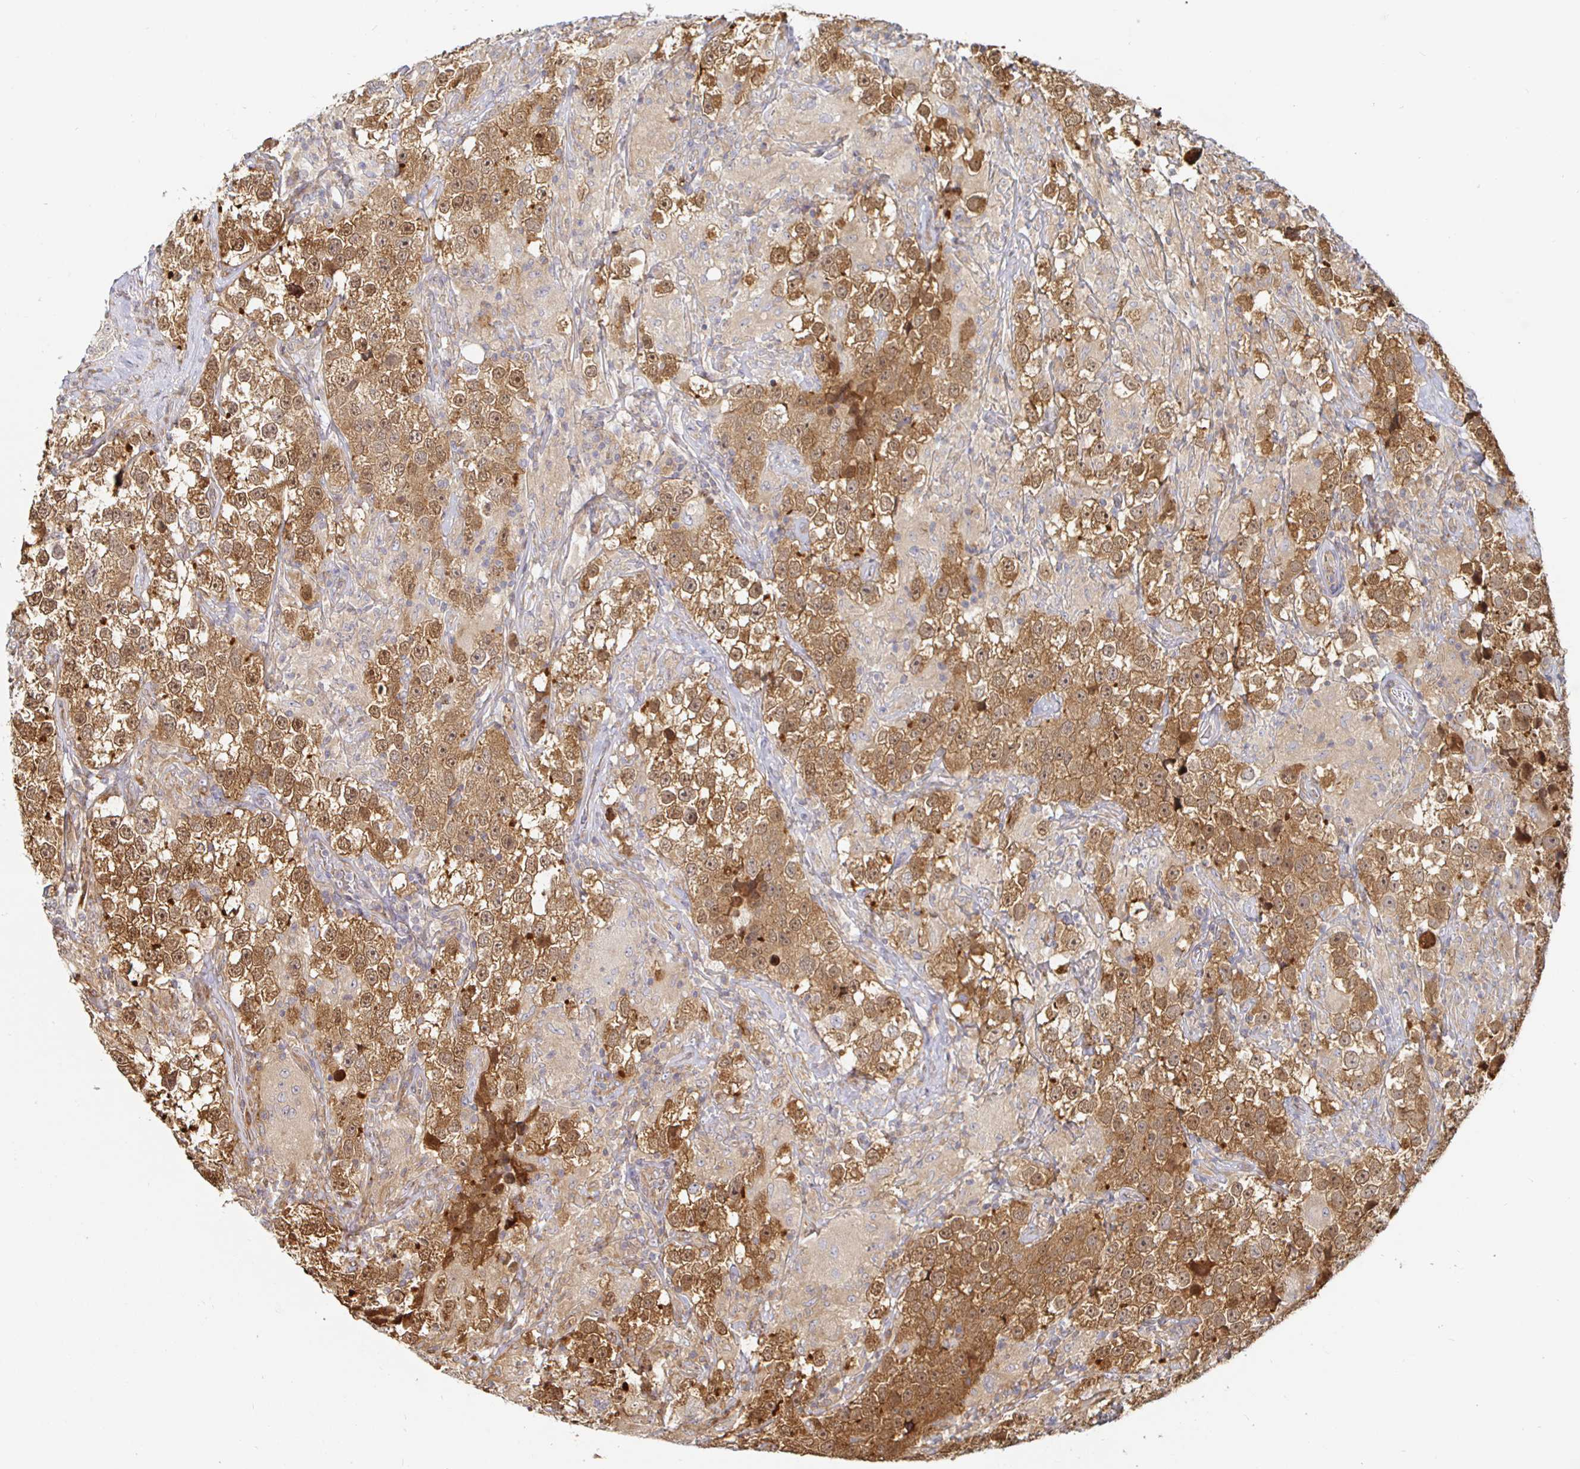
{"staining": {"intensity": "moderate", "quantity": ">75%", "location": "cytoplasmic/membranous,nuclear"}, "tissue": "testis cancer", "cell_type": "Tumor cells", "image_type": "cancer", "snomed": [{"axis": "morphology", "description": "Seminoma, NOS"}, {"axis": "topography", "description": "Testis"}], "caption": "Immunohistochemical staining of human testis cancer displays medium levels of moderate cytoplasmic/membranous and nuclear staining in approximately >75% of tumor cells.", "gene": "STRAP", "patient": {"sex": "male", "age": 46}}